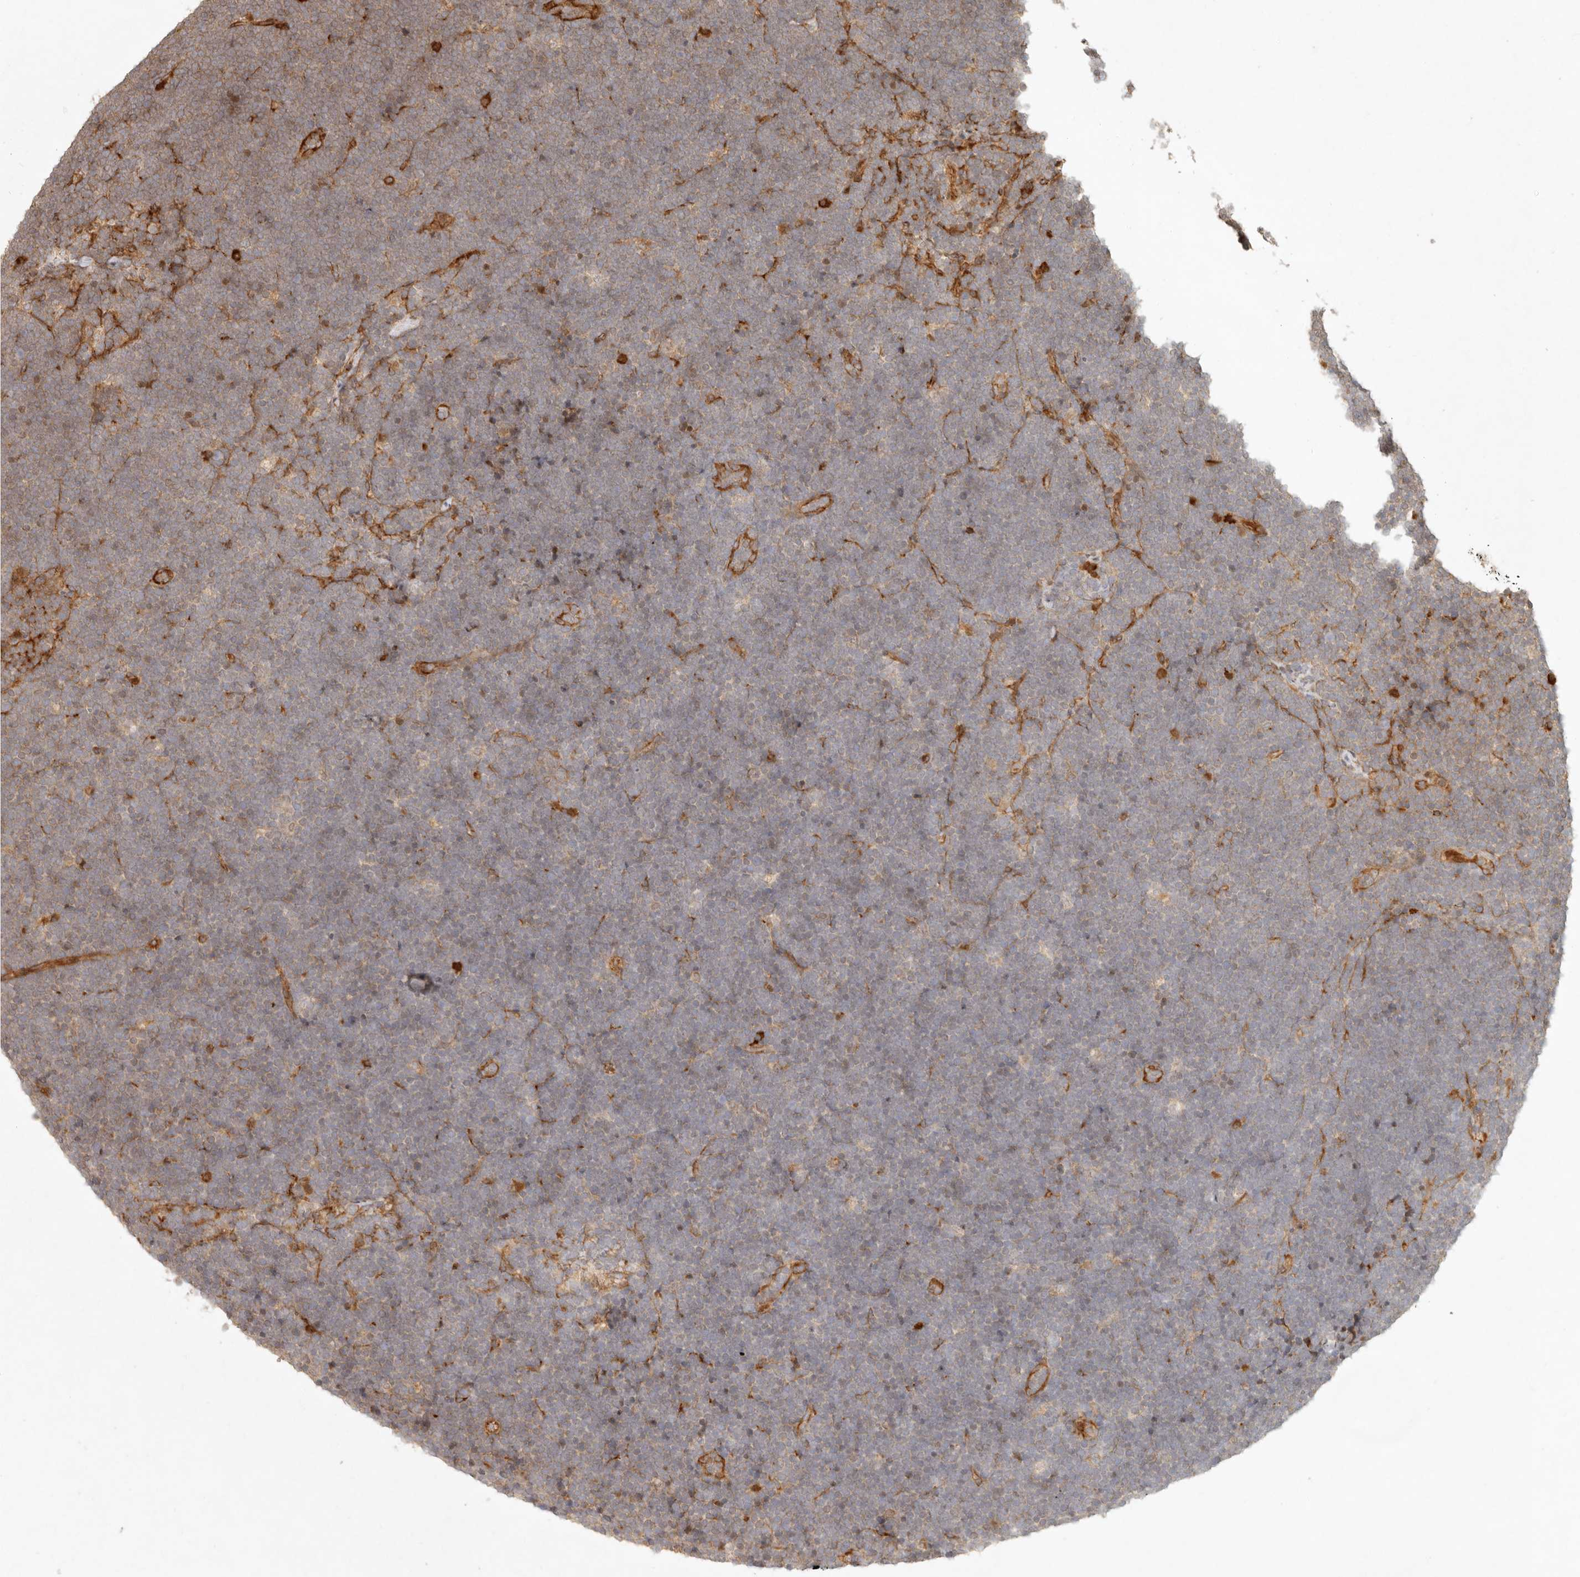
{"staining": {"intensity": "negative", "quantity": "none", "location": "none"}, "tissue": "lymphoma", "cell_type": "Tumor cells", "image_type": "cancer", "snomed": [{"axis": "morphology", "description": "Malignant lymphoma, non-Hodgkin's type, High grade"}, {"axis": "topography", "description": "Lymph node"}], "caption": "A high-resolution image shows immunohistochemistry staining of lymphoma, which shows no significant staining in tumor cells.", "gene": "KLHL38", "patient": {"sex": "male", "age": 13}}